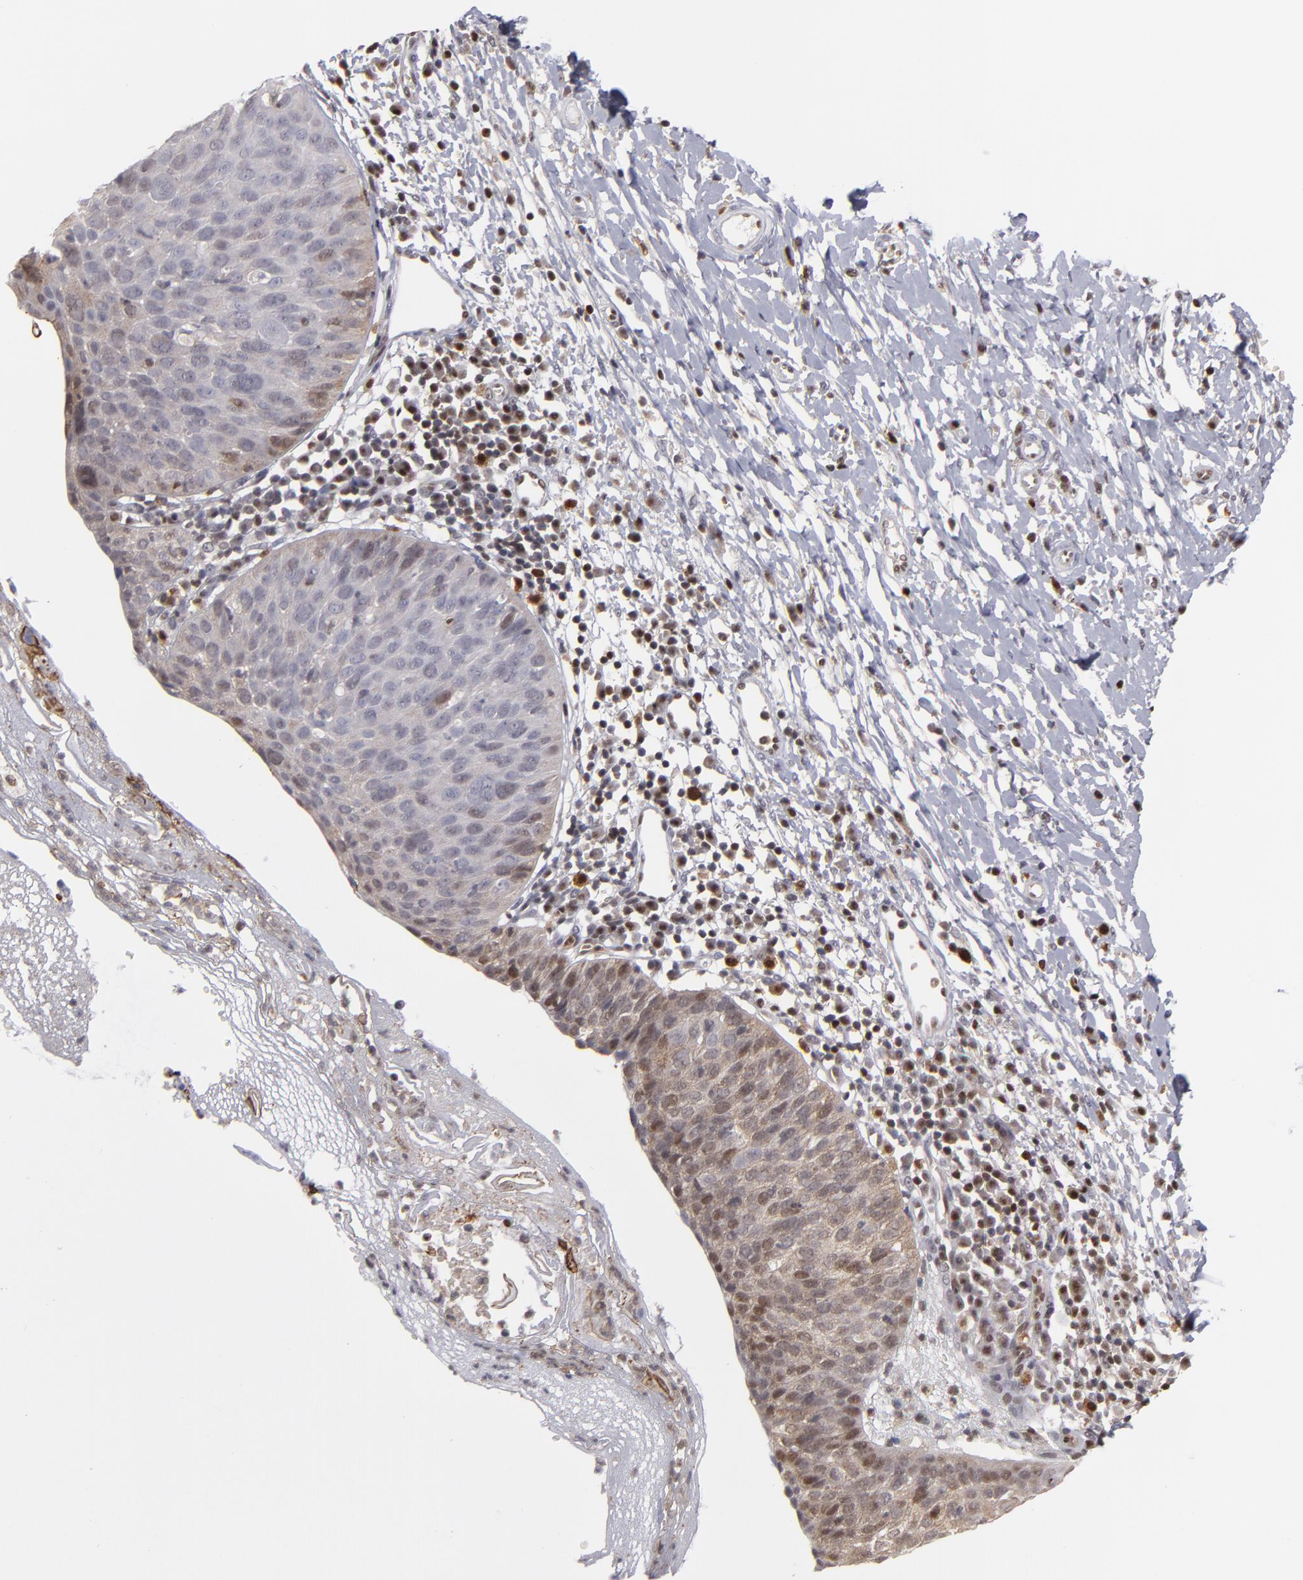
{"staining": {"intensity": "weak", "quantity": "25%-75%", "location": "cytoplasmic/membranous,nuclear"}, "tissue": "cervical cancer", "cell_type": "Tumor cells", "image_type": "cancer", "snomed": [{"axis": "morphology", "description": "Normal tissue, NOS"}, {"axis": "morphology", "description": "Squamous cell carcinoma, NOS"}, {"axis": "topography", "description": "Cervix"}], "caption": "Protein expression analysis of squamous cell carcinoma (cervical) reveals weak cytoplasmic/membranous and nuclear positivity in approximately 25%-75% of tumor cells.", "gene": "GSR", "patient": {"sex": "female", "age": 39}}